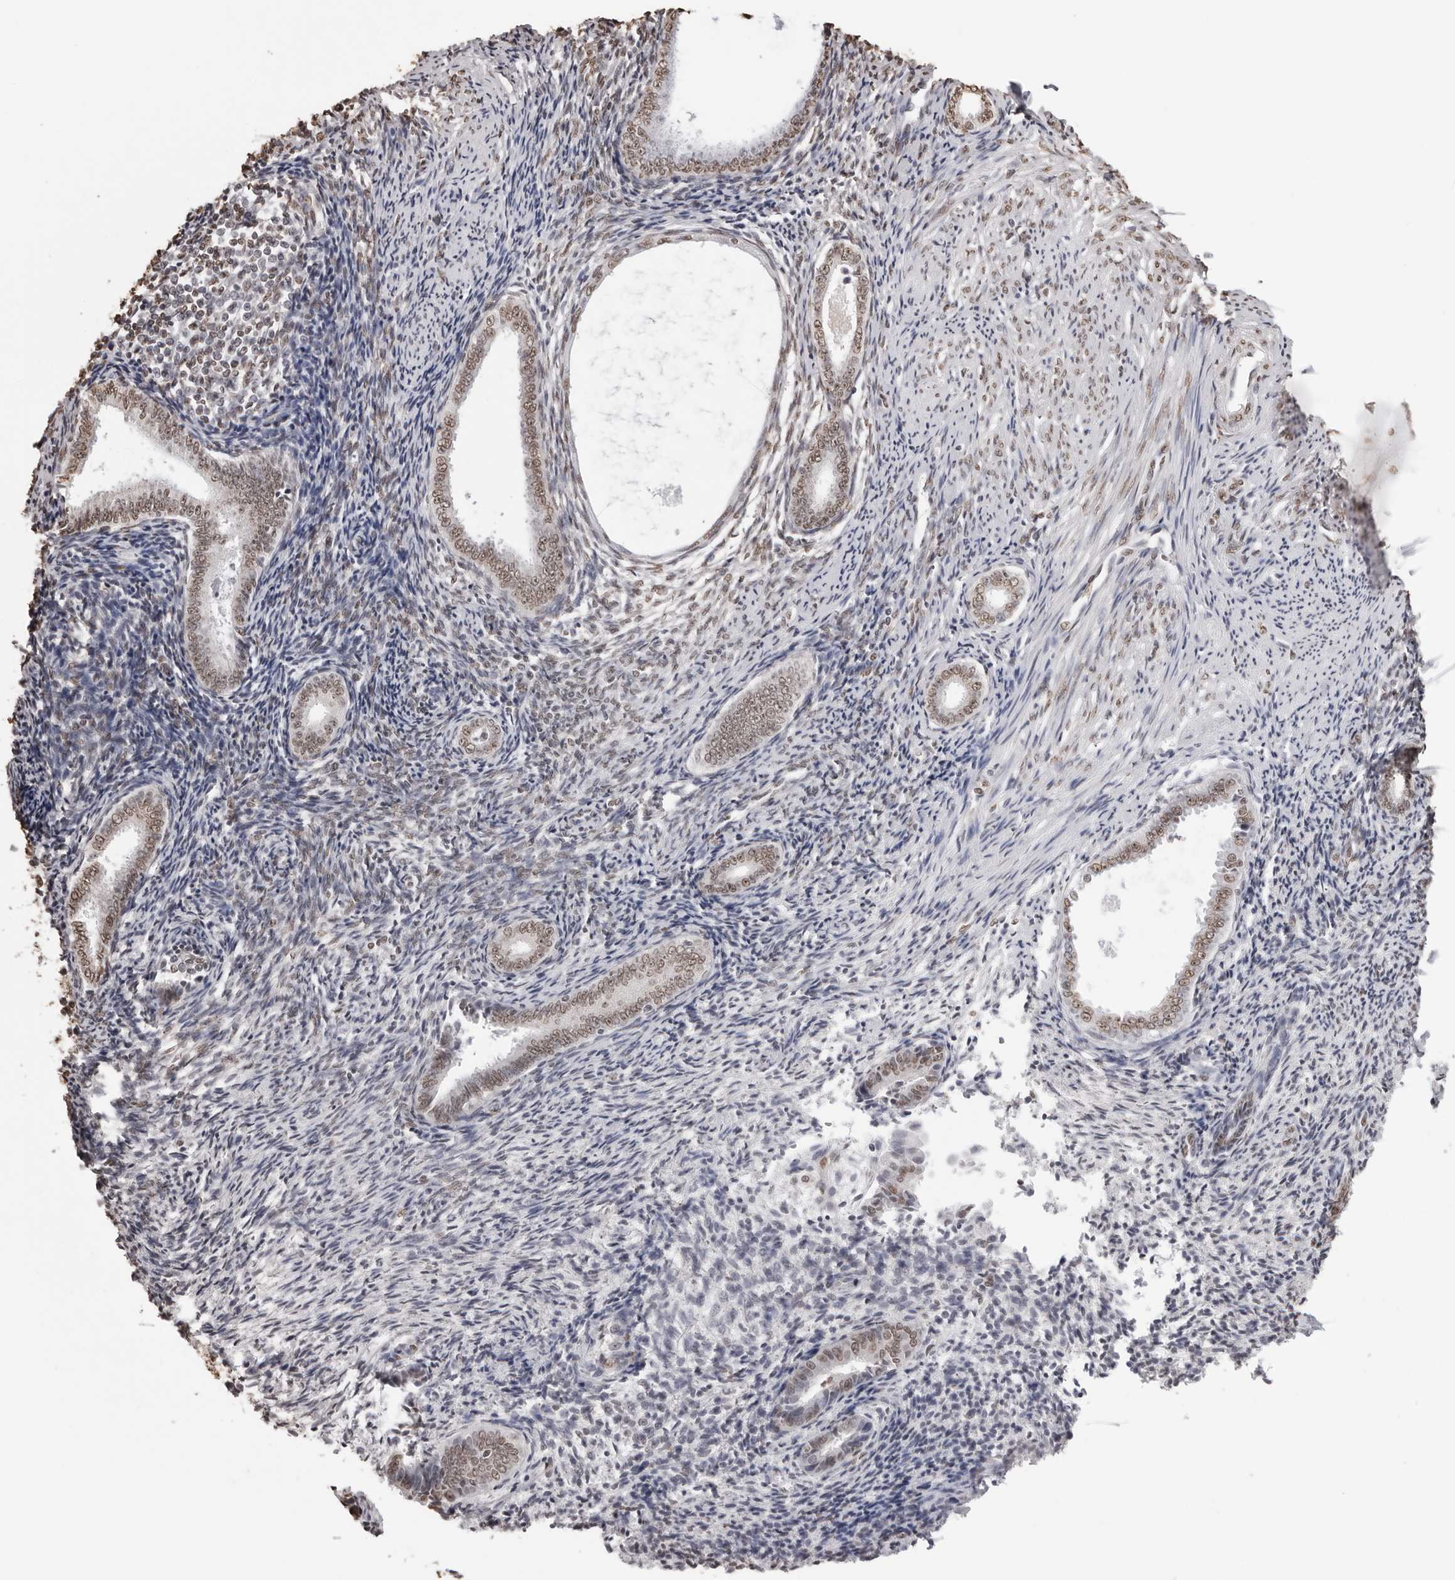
{"staining": {"intensity": "weak", "quantity": "25%-75%", "location": "nuclear"}, "tissue": "endometrium", "cell_type": "Cells in endometrial stroma", "image_type": "normal", "snomed": [{"axis": "morphology", "description": "Normal tissue, NOS"}, {"axis": "topography", "description": "Endometrium"}], "caption": "Benign endometrium exhibits weak nuclear staining in approximately 25%-75% of cells in endometrial stroma, visualized by immunohistochemistry.", "gene": "OLIG3", "patient": {"sex": "female", "age": 56}}